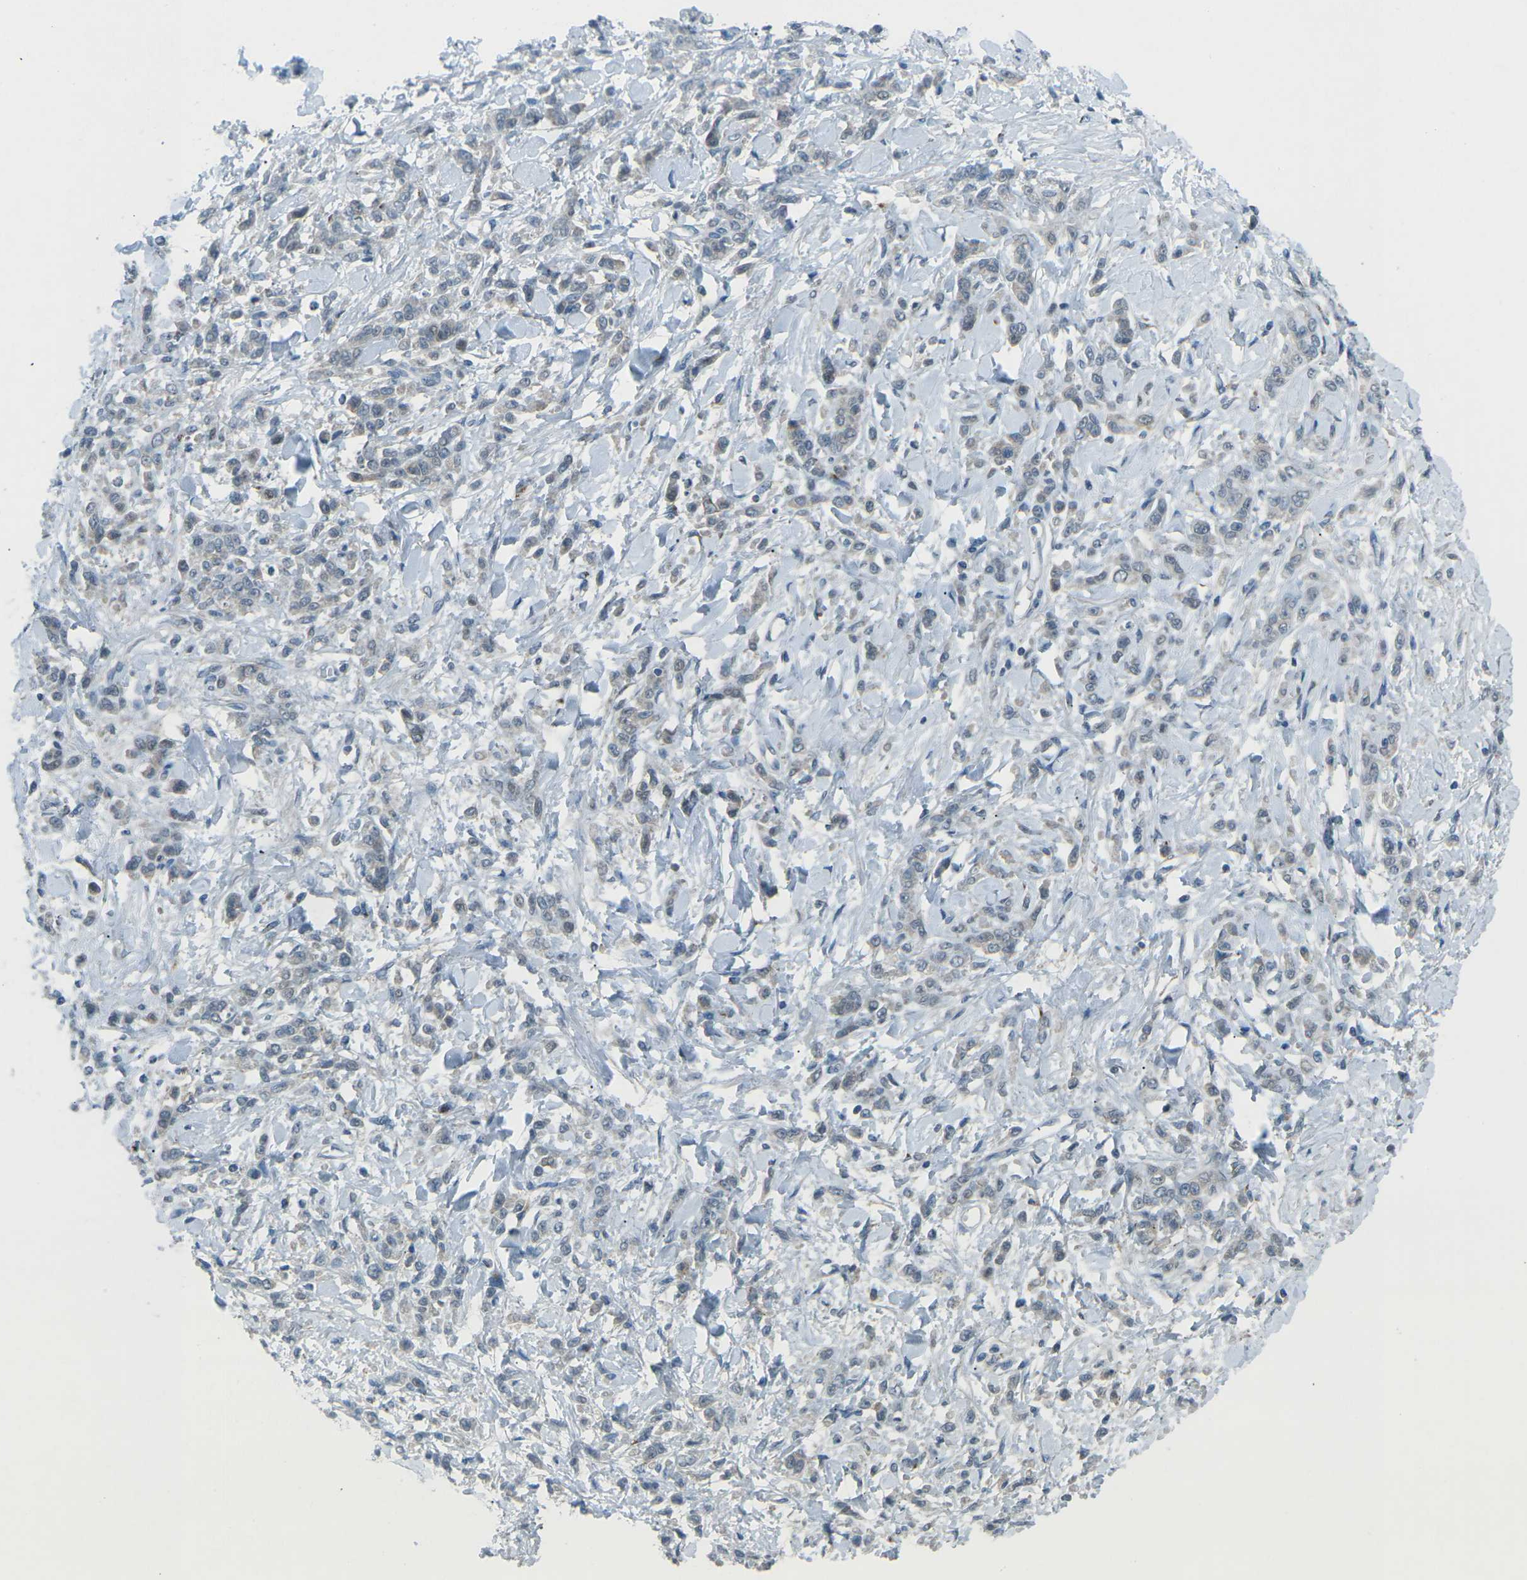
{"staining": {"intensity": "negative", "quantity": "none", "location": "none"}, "tissue": "stomach cancer", "cell_type": "Tumor cells", "image_type": "cancer", "snomed": [{"axis": "morphology", "description": "Normal tissue, NOS"}, {"axis": "morphology", "description": "Adenocarcinoma, NOS"}, {"axis": "topography", "description": "Stomach"}], "caption": "DAB (3,3'-diaminobenzidine) immunohistochemical staining of human adenocarcinoma (stomach) demonstrates no significant positivity in tumor cells.", "gene": "PRKCA", "patient": {"sex": "male", "age": 82}}